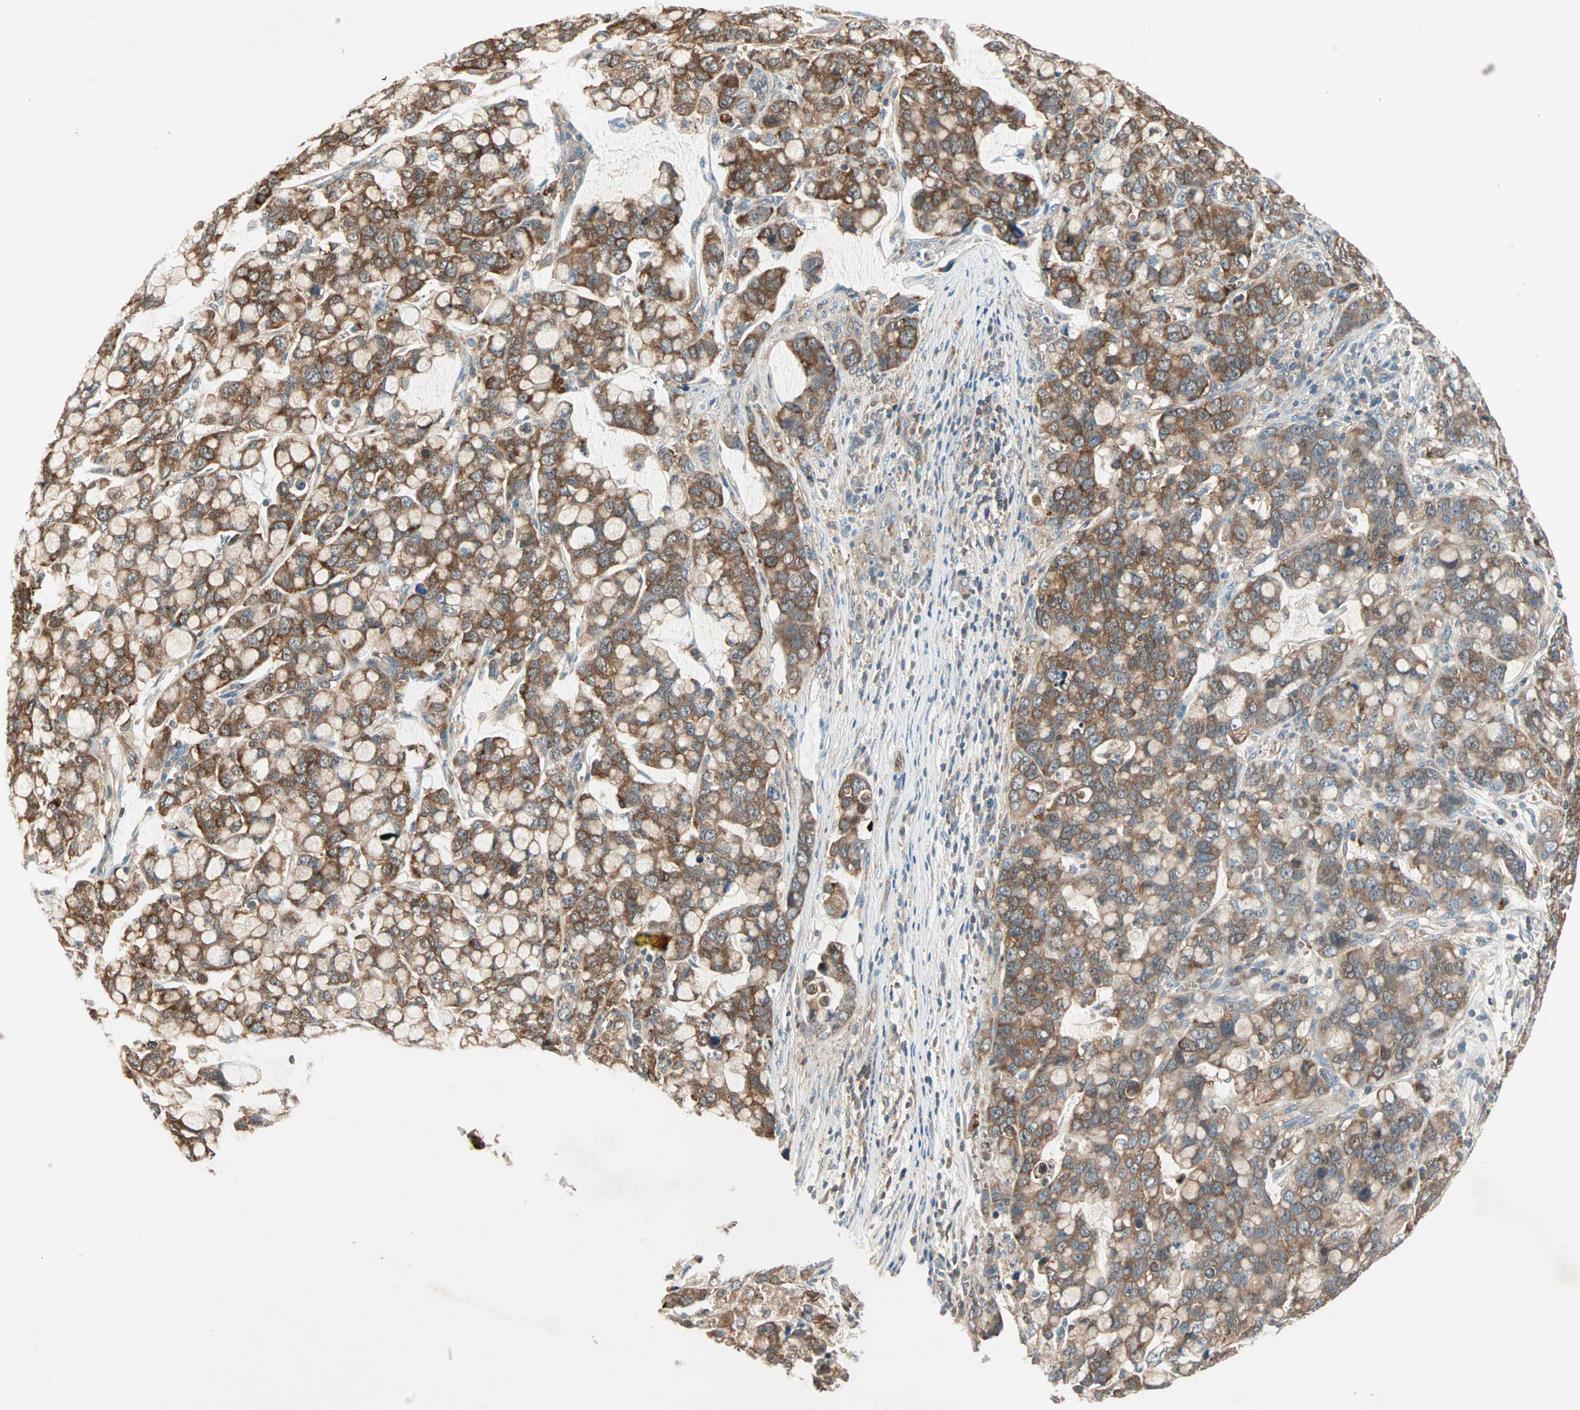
{"staining": {"intensity": "strong", "quantity": ">75%", "location": "cytoplasmic/membranous"}, "tissue": "stomach cancer", "cell_type": "Tumor cells", "image_type": "cancer", "snomed": [{"axis": "morphology", "description": "Adenocarcinoma, NOS"}, {"axis": "topography", "description": "Stomach, lower"}], "caption": "Immunohistochemistry (IHC) micrograph of adenocarcinoma (stomach) stained for a protein (brown), which shows high levels of strong cytoplasmic/membranous staining in about >75% of tumor cells.", "gene": "TEC", "patient": {"sex": "male", "age": 84}}